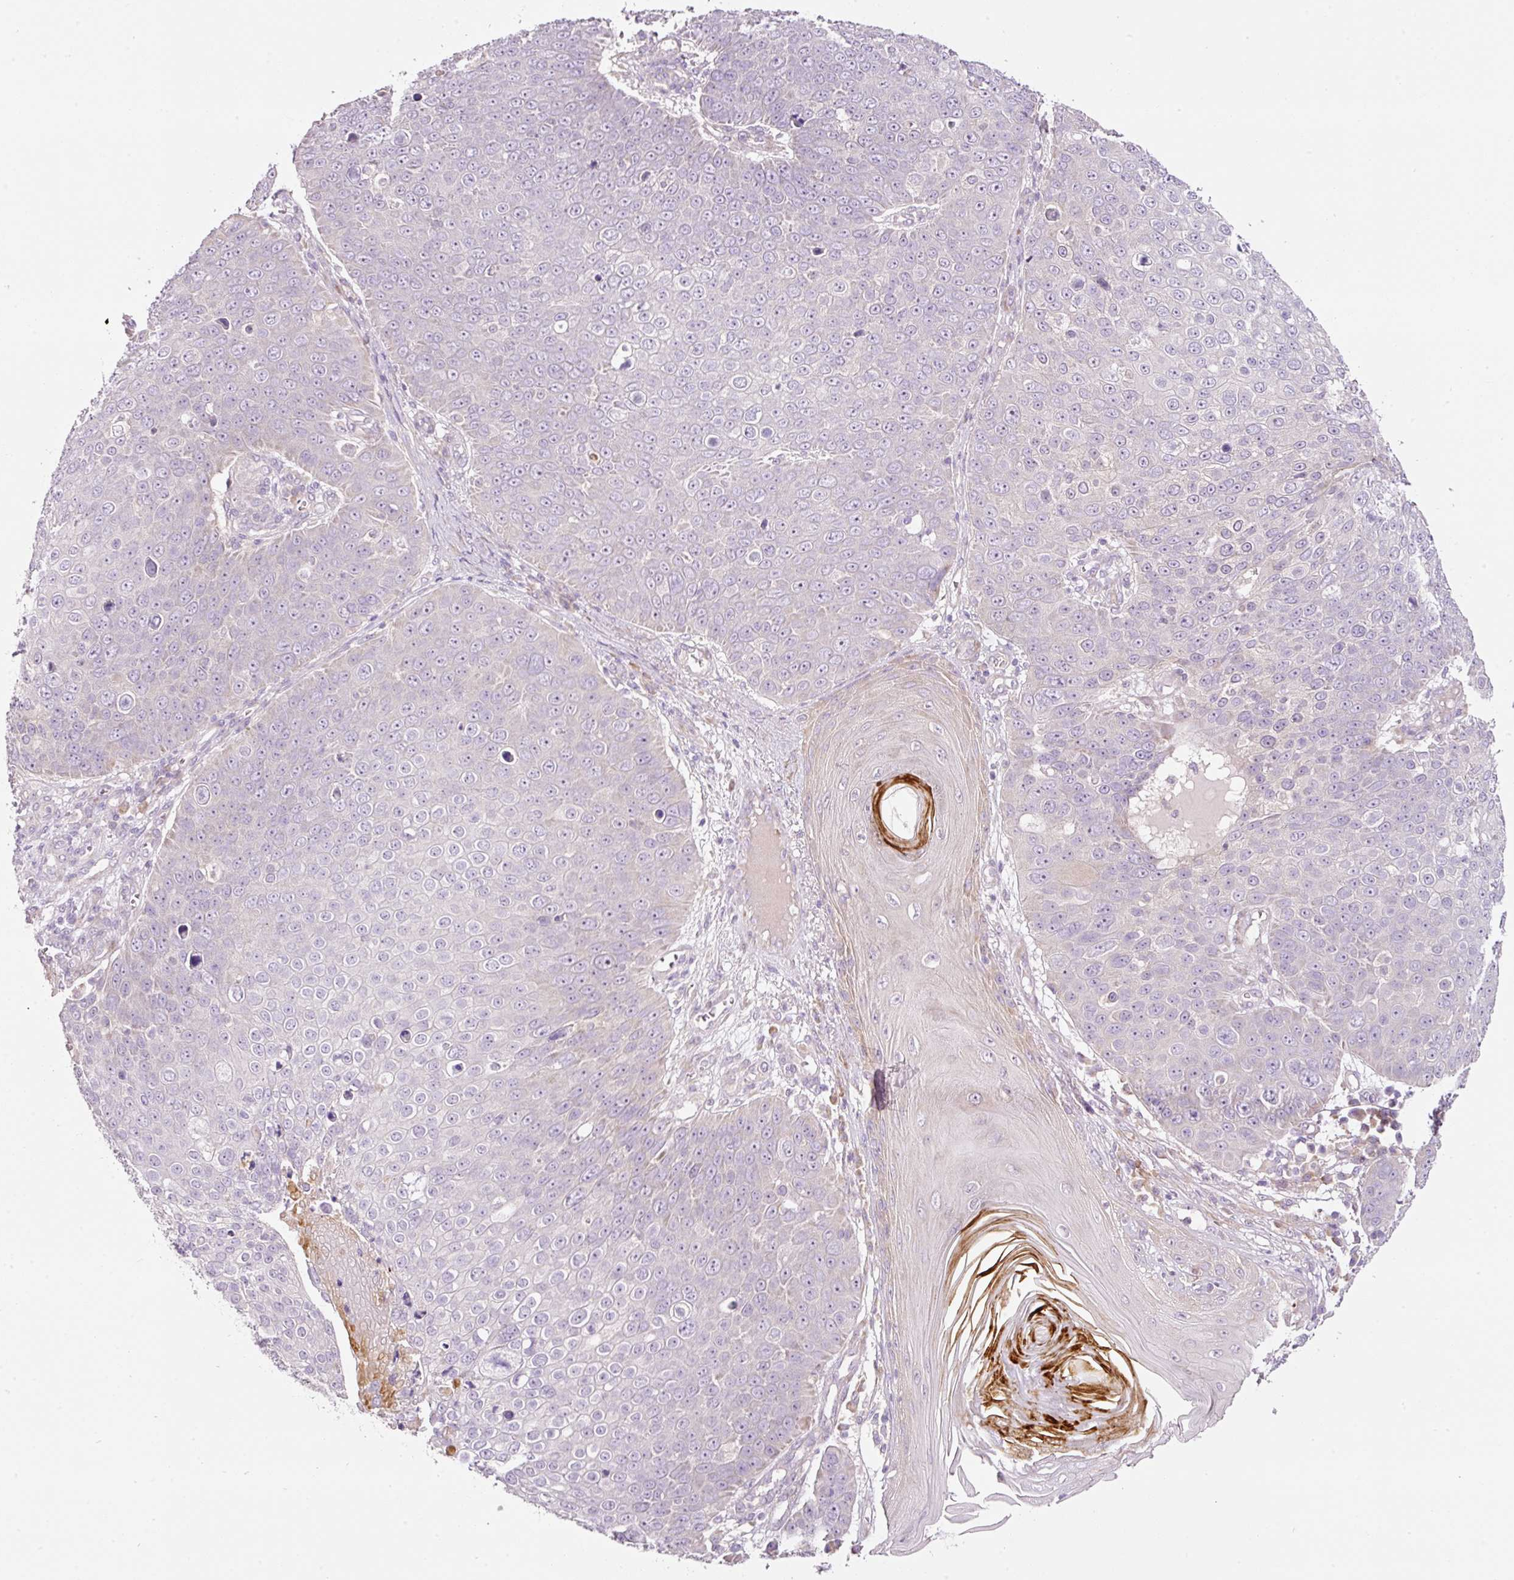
{"staining": {"intensity": "negative", "quantity": "none", "location": "none"}, "tissue": "skin cancer", "cell_type": "Tumor cells", "image_type": "cancer", "snomed": [{"axis": "morphology", "description": "Squamous cell carcinoma, NOS"}, {"axis": "topography", "description": "Skin"}], "caption": "Immunohistochemistry (IHC) of squamous cell carcinoma (skin) demonstrates no expression in tumor cells.", "gene": "RSPO2", "patient": {"sex": "male", "age": 71}}